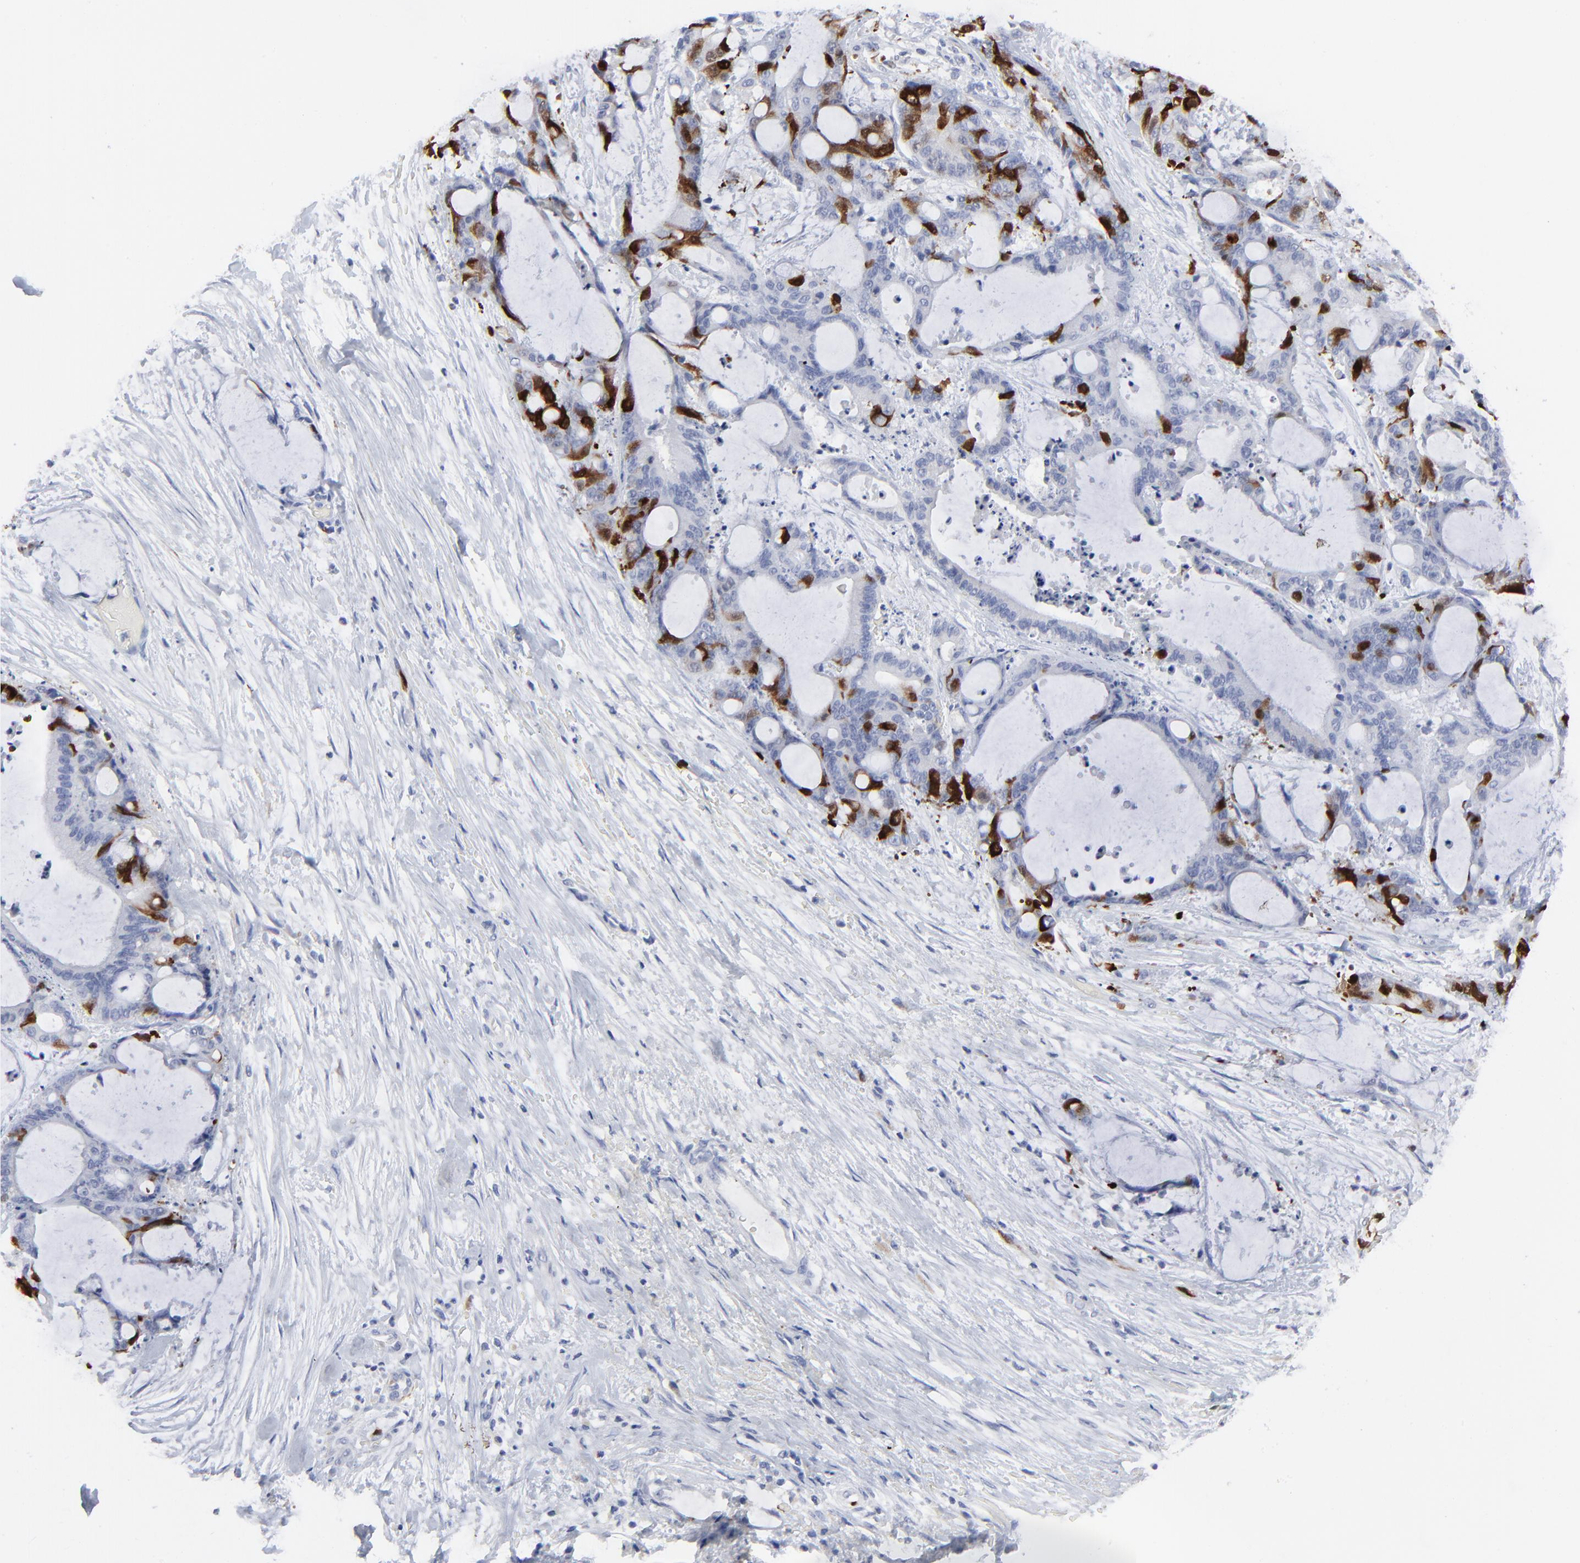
{"staining": {"intensity": "strong", "quantity": "<25%", "location": "cytoplasmic/membranous,nuclear"}, "tissue": "liver cancer", "cell_type": "Tumor cells", "image_type": "cancer", "snomed": [{"axis": "morphology", "description": "Cholangiocarcinoma"}, {"axis": "topography", "description": "Liver"}], "caption": "Immunohistochemical staining of liver cholangiocarcinoma displays strong cytoplasmic/membranous and nuclear protein staining in approximately <25% of tumor cells.", "gene": "CDK1", "patient": {"sex": "female", "age": 73}}